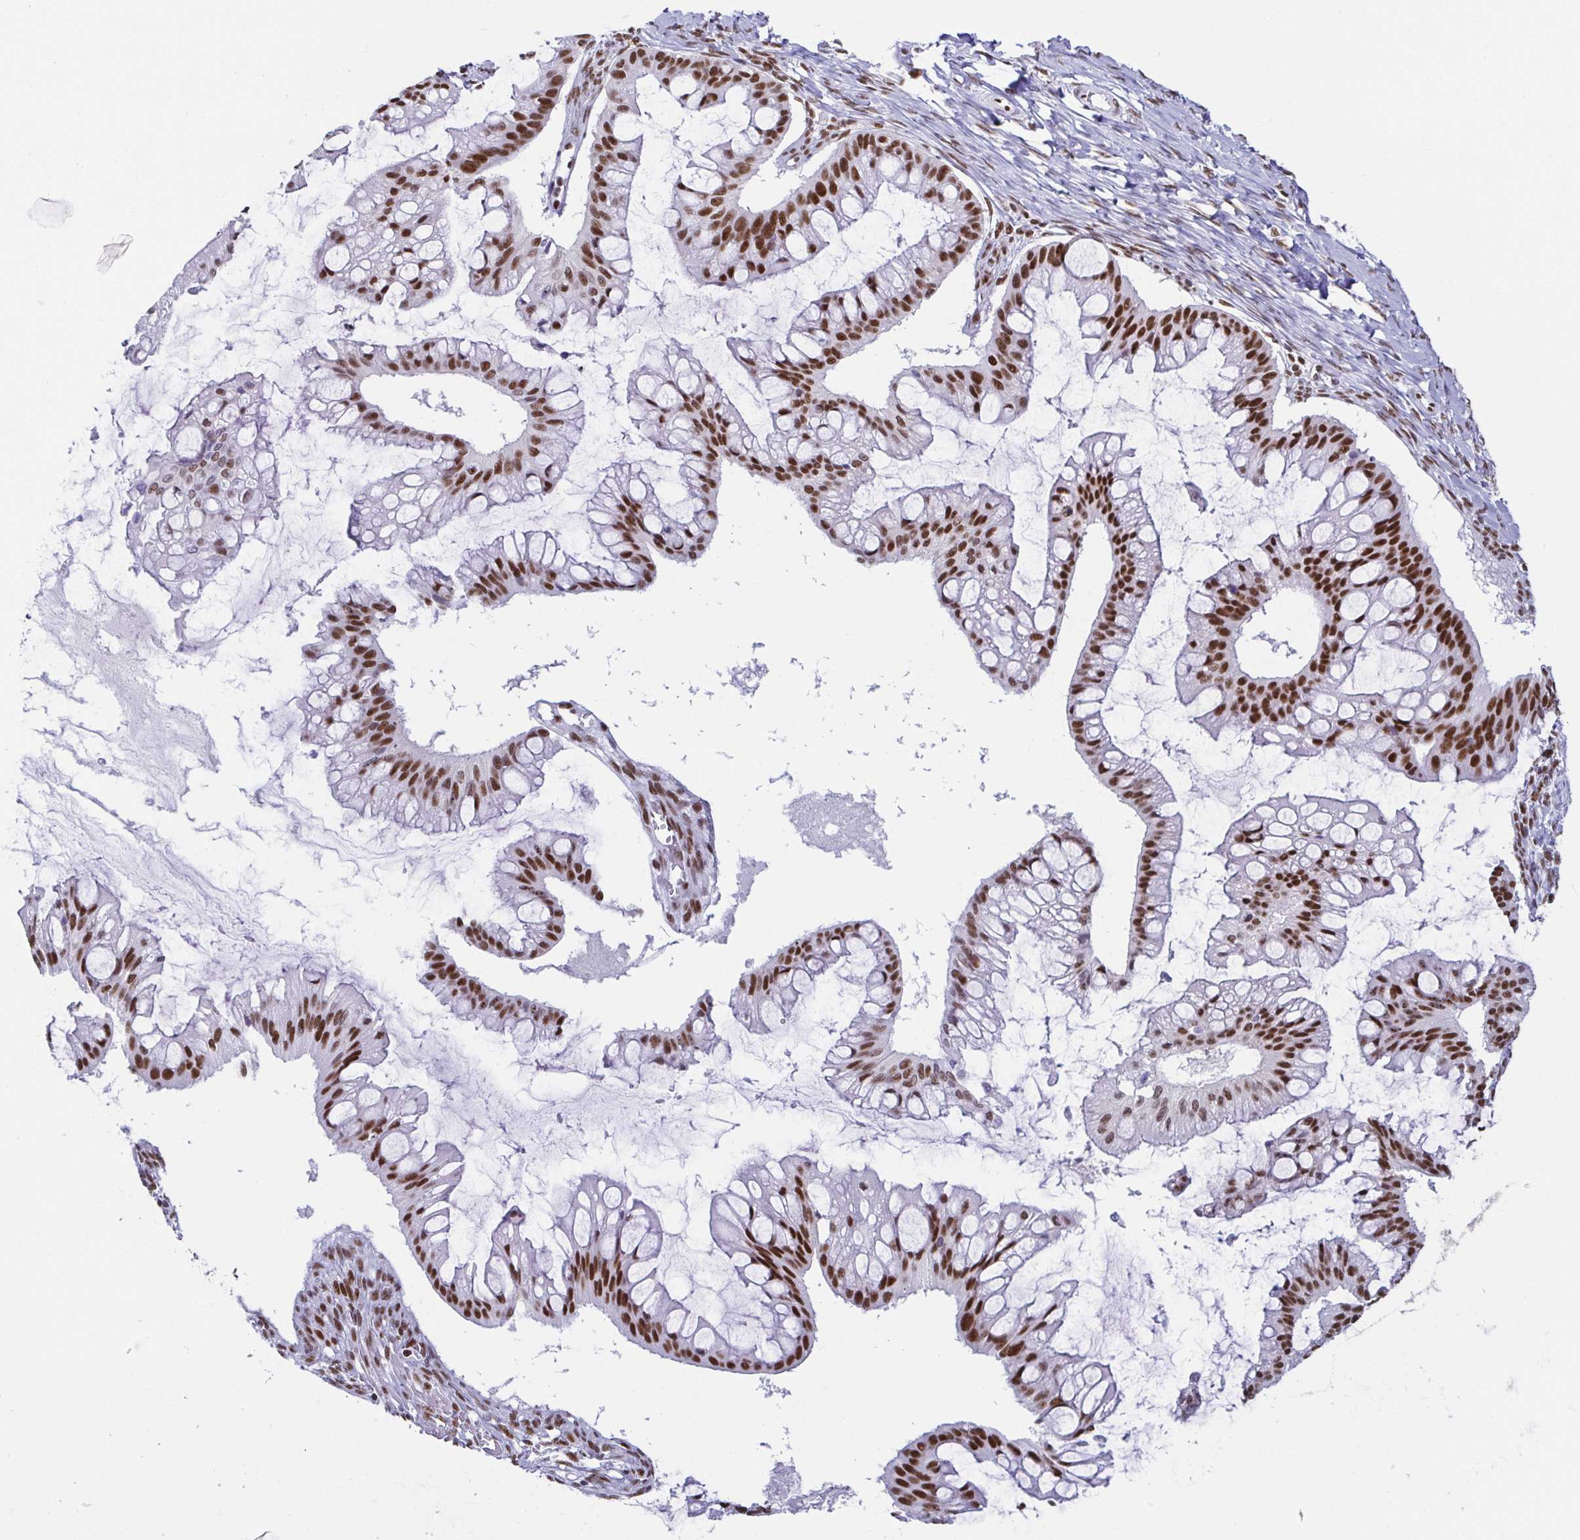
{"staining": {"intensity": "strong", "quantity": ">75%", "location": "nuclear"}, "tissue": "ovarian cancer", "cell_type": "Tumor cells", "image_type": "cancer", "snomed": [{"axis": "morphology", "description": "Cystadenocarcinoma, mucinous, NOS"}, {"axis": "topography", "description": "Ovary"}], "caption": "High-power microscopy captured an immunohistochemistry micrograph of ovarian cancer (mucinous cystadenocarcinoma), revealing strong nuclear positivity in about >75% of tumor cells.", "gene": "EWSR1", "patient": {"sex": "female", "age": 73}}